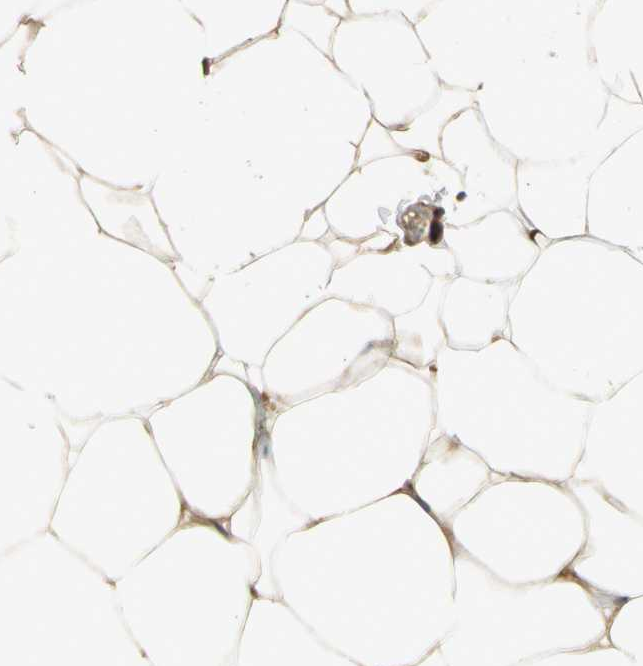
{"staining": {"intensity": "moderate", "quantity": ">75%", "location": "cytoplasmic/membranous"}, "tissue": "adipose tissue", "cell_type": "Adipocytes", "image_type": "normal", "snomed": [{"axis": "morphology", "description": "Normal tissue, NOS"}, {"axis": "topography", "description": "Breast"}, {"axis": "topography", "description": "Adipose tissue"}], "caption": "Adipose tissue stained with a brown dye displays moderate cytoplasmic/membranous positive positivity in approximately >75% of adipocytes.", "gene": "SERPINB6", "patient": {"sex": "female", "age": 25}}